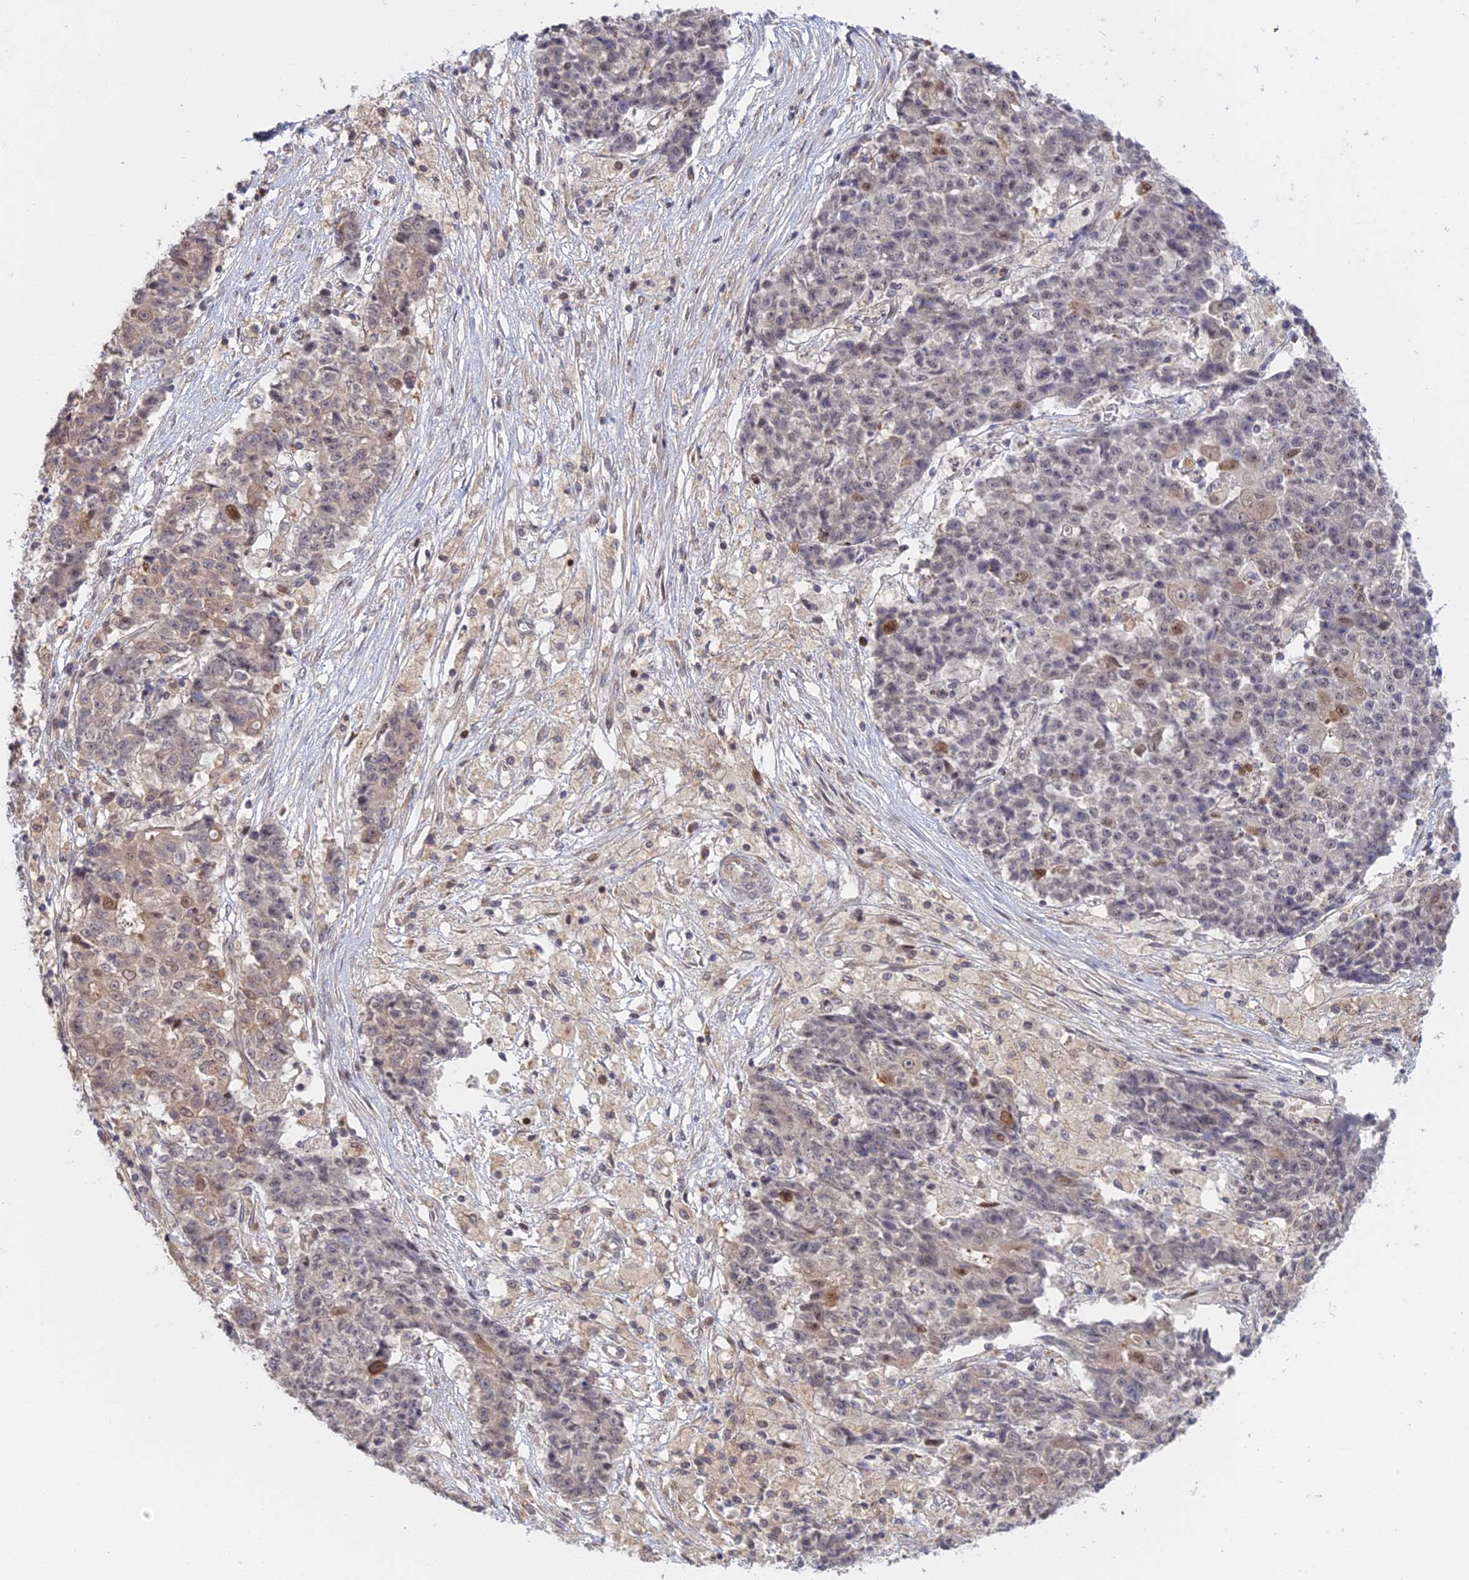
{"staining": {"intensity": "weak", "quantity": "25%-75%", "location": "nuclear"}, "tissue": "ovarian cancer", "cell_type": "Tumor cells", "image_type": "cancer", "snomed": [{"axis": "morphology", "description": "Carcinoma, endometroid"}, {"axis": "topography", "description": "Ovary"}], "caption": "Human ovarian cancer (endometroid carcinoma) stained with a protein marker demonstrates weak staining in tumor cells.", "gene": "GSKIP", "patient": {"sex": "female", "age": 42}}